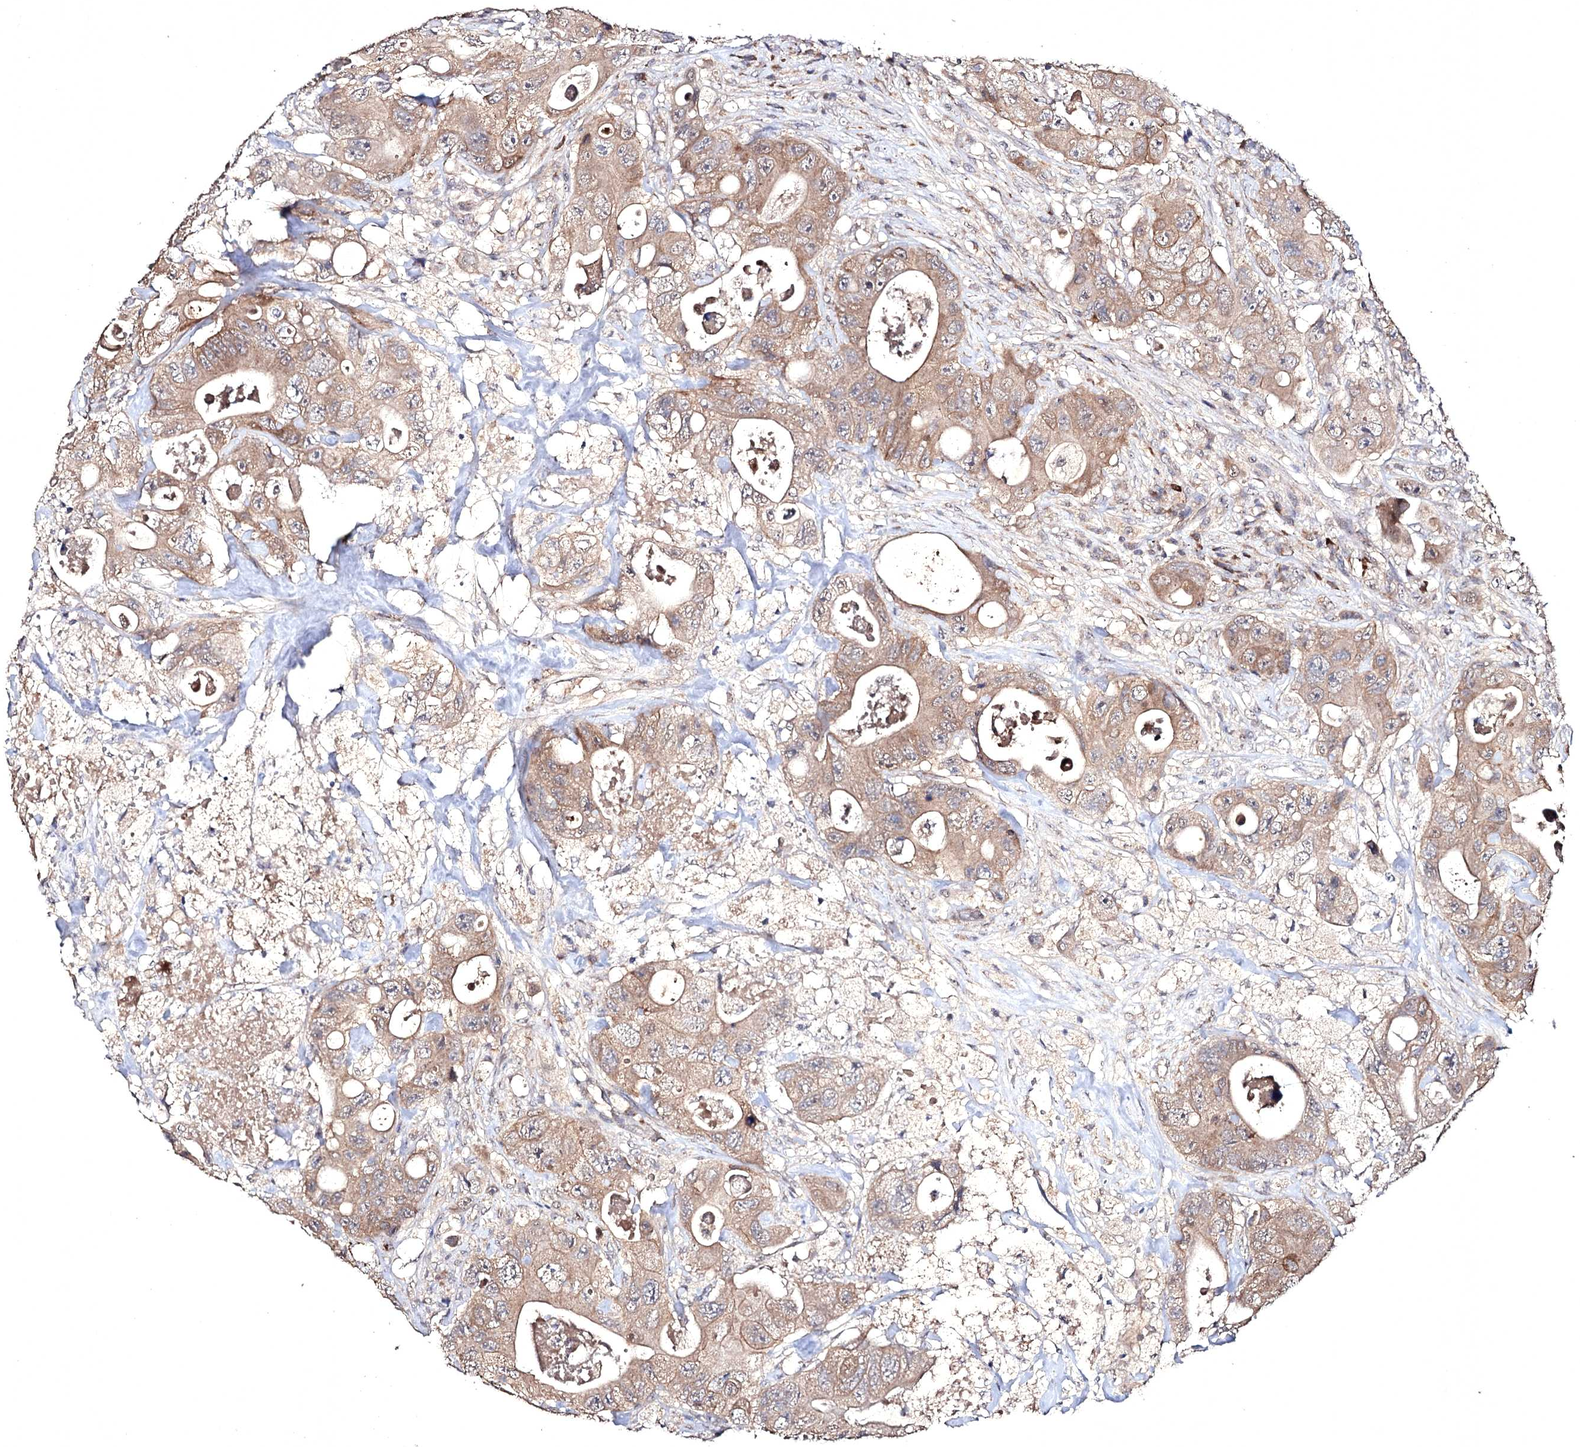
{"staining": {"intensity": "moderate", "quantity": ">75%", "location": "cytoplasmic/membranous"}, "tissue": "colorectal cancer", "cell_type": "Tumor cells", "image_type": "cancer", "snomed": [{"axis": "morphology", "description": "Adenocarcinoma, NOS"}, {"axis": "topography", "description": "Colon"}], "caption": "Moderate cytoplasmic/membranous staining for a protein is identified in approximately >75% of tumor cells of colorectal cancer (adenocarcinoma) using immunohistochemistry (IHC).", "gene": "SEMA4G", "patient": {"sex": "female", "age": 46}}